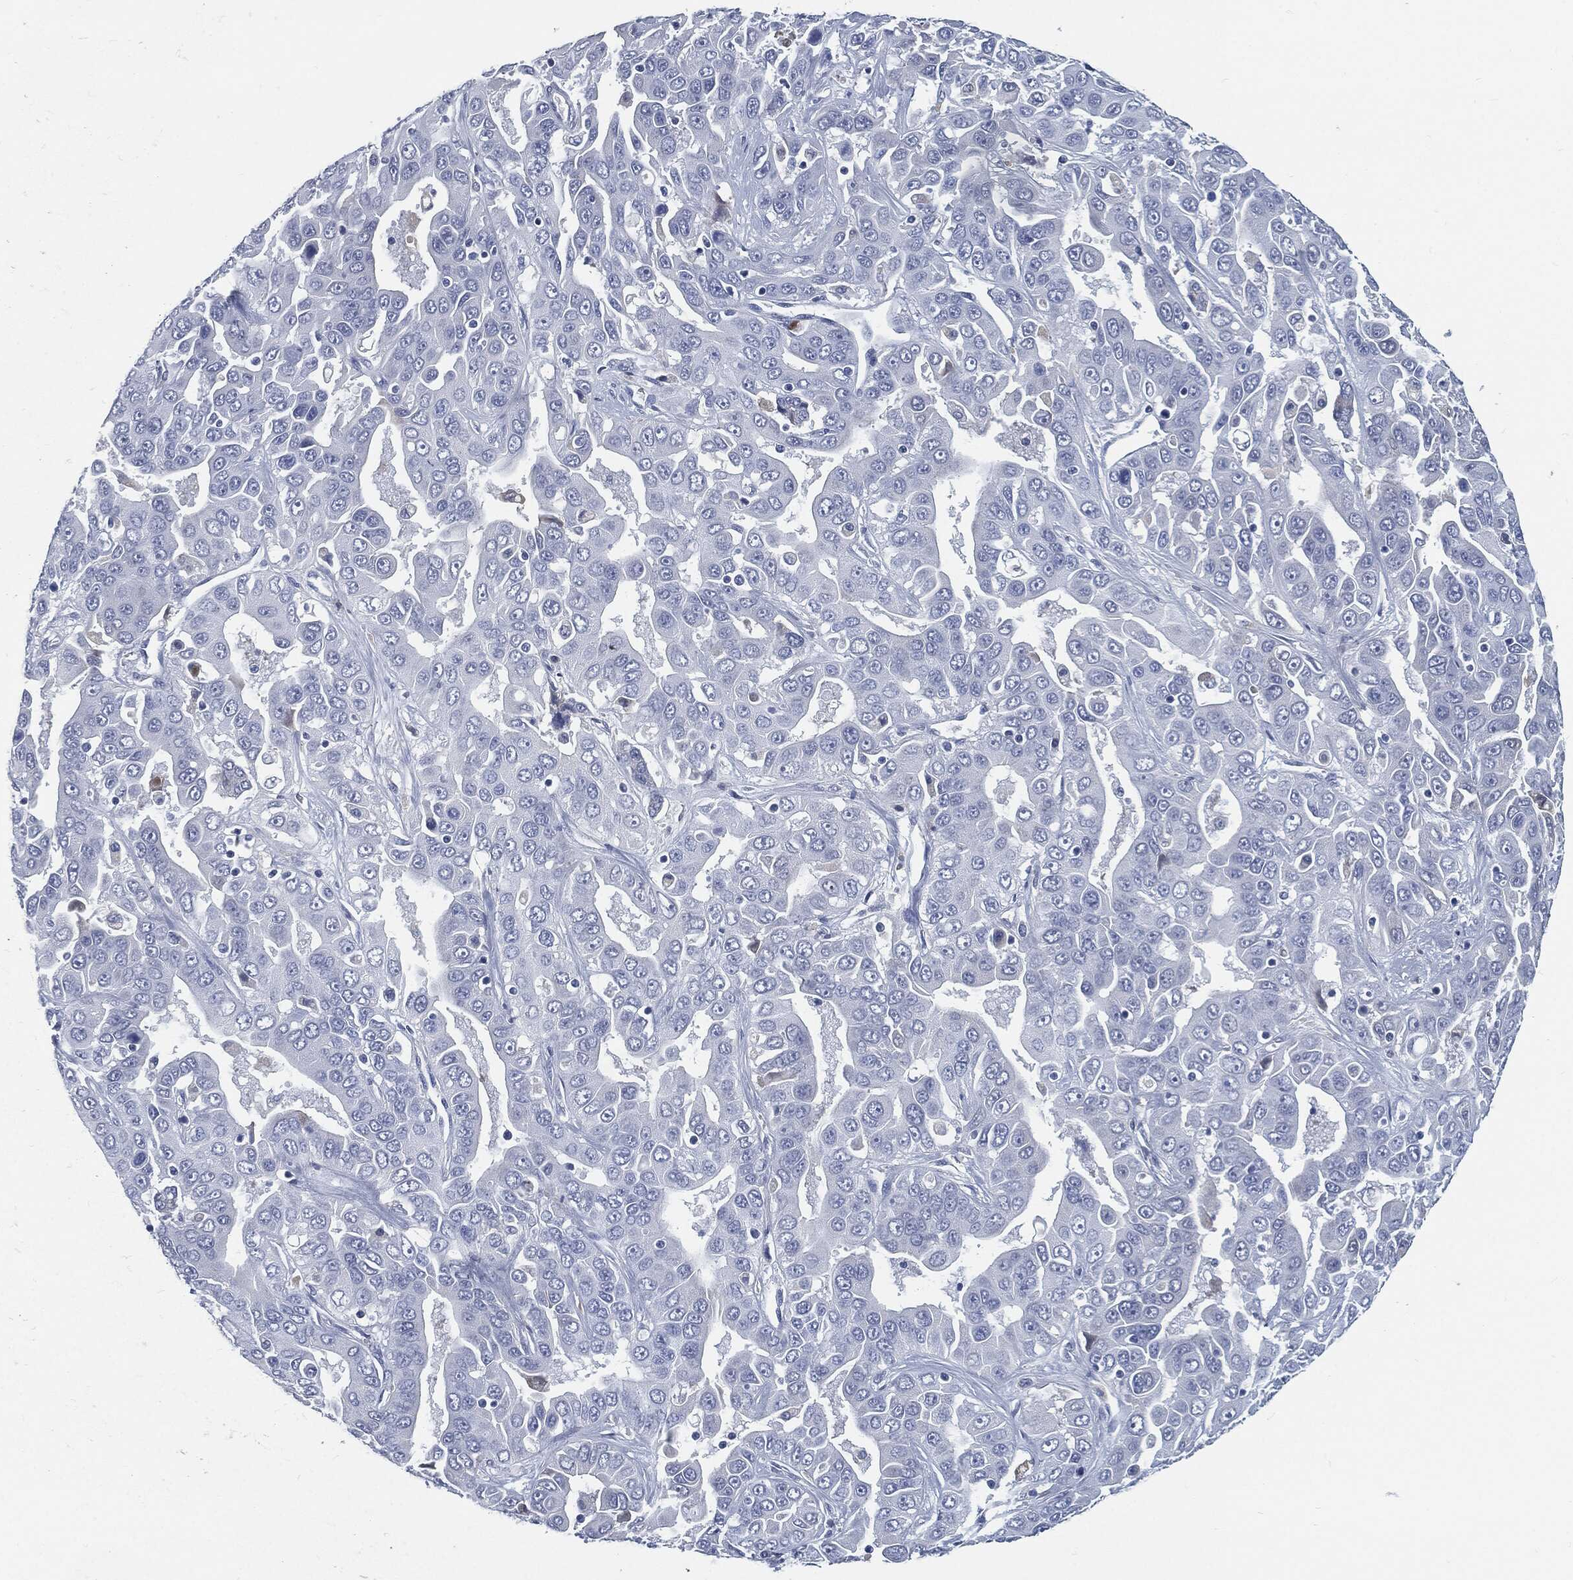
{"staining": {"intensity": "negative", "quantity": "none", "location": "none"}, "tissue": "liver cancer", "cell_type": "Tumor cells", "image_type": "cancer", "snomed": [{"axis": "morphology", "description": "Cholangiocarcinoma"}, {"axis": "topography", "description": "Liver"}], "caption": "Tumor cells show no significant staining in liver cancer (cholangiocarcinoma).", "gene": "MST1", "patient": {"sex": "female", "age": 52}}